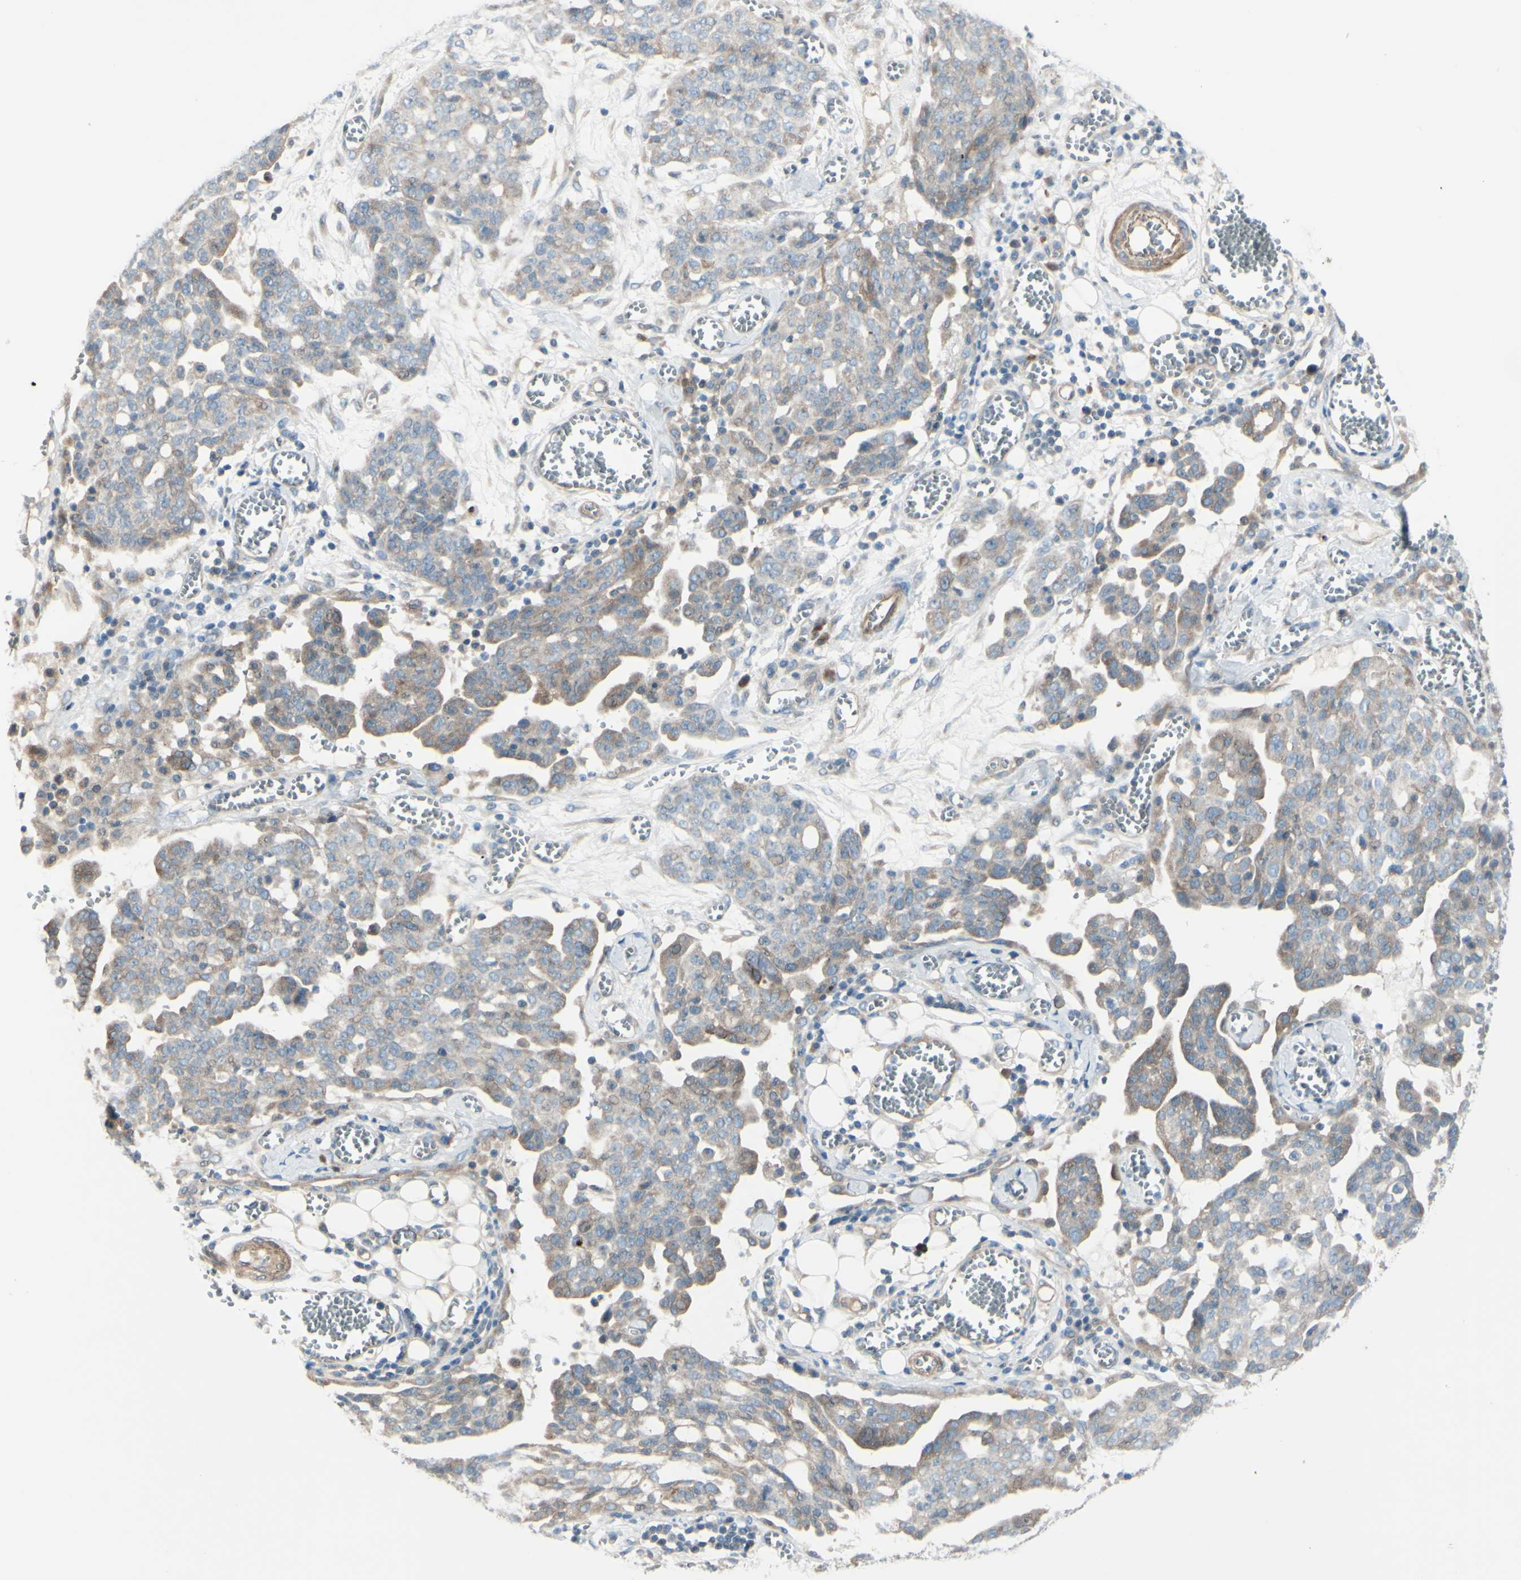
{"staining": {"intensity": "moderate", "quantity": "25%-75%", "location": "cytoplasmic/membranous"}, "tissue": "ovarian cancer", "cell_type": "Tumor cells", "image_type": "cancer", "snomed": [{"axis": "morphology", "description": "Cystadenocarcinoma, serous, NOS"}, {"axis": "topography", "description": "Soft tissue"}, {"axis": "topography", "description": "Ovary"}], "caption": "Immunohistochemistry (DAB (3,3'-diaminobenzidine)) staining of ovarian cancer shows moderate cytoplasmic/membranous protein expression in approximately 25%-75% of tumor cells.", "gene": "LRRK1", "patient": {"sex": "female", "age": 57}}